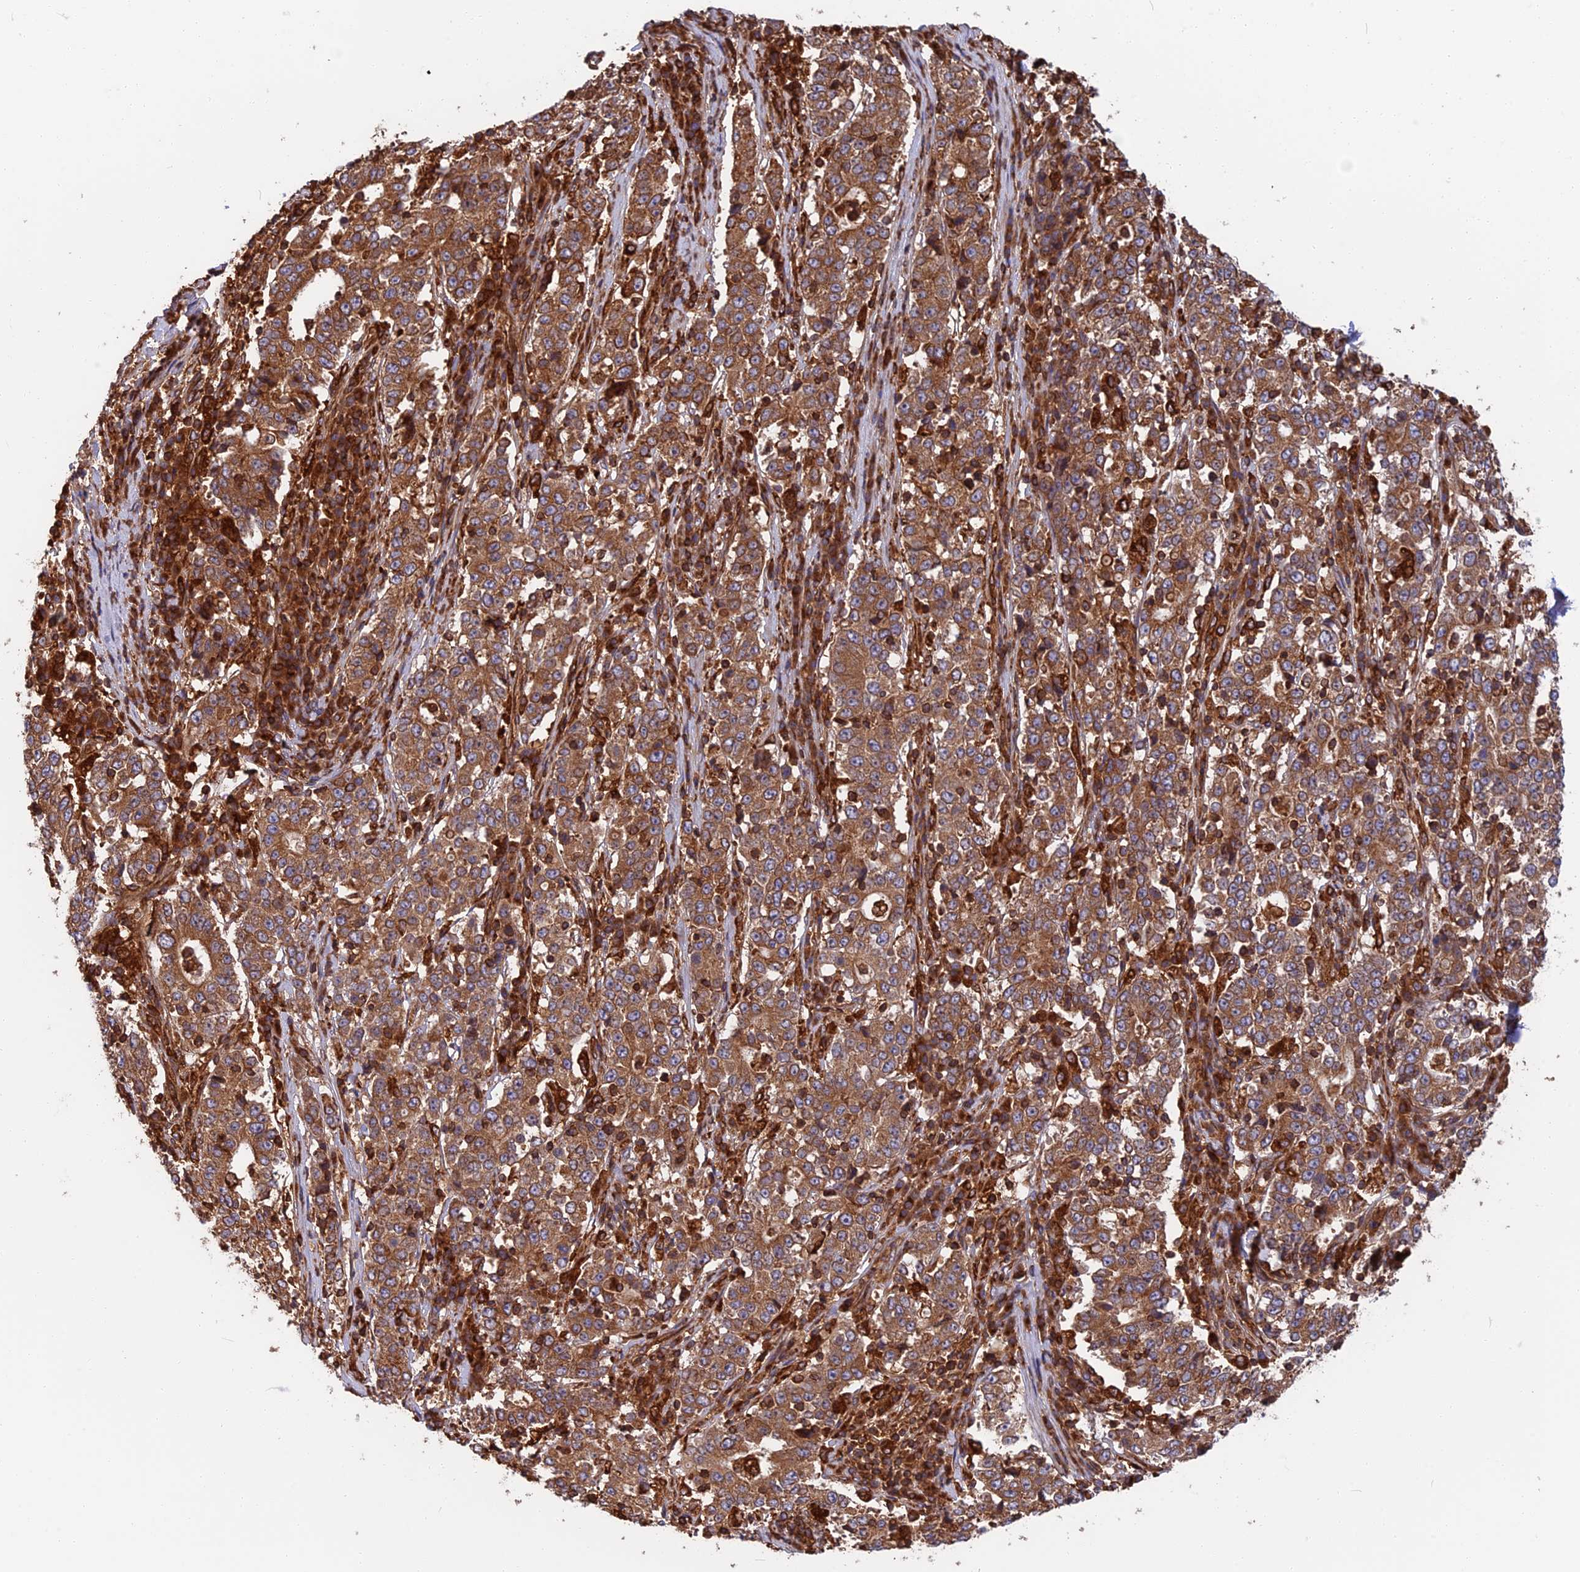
{"staining": {"intensity": "moderate", "quantity": ">75%", "location": "cytoplasmic/membranous"}, "tissue": "stomach cancer", "cell_type": "Tumor cells", "image_type": "cancer", "snomed": [{"axis": "morphology", "description": "Adenocarcinoma, NOS"}, {"axis": "topography", "description": "Stomach"}], "caption": "Moderate cytoplasmic/membranous protein staining is identified in approximately >75% of tumor cells in stomach cancer.", "gene": "WDR1", "patient": {"sex": "male", "age": 59}}